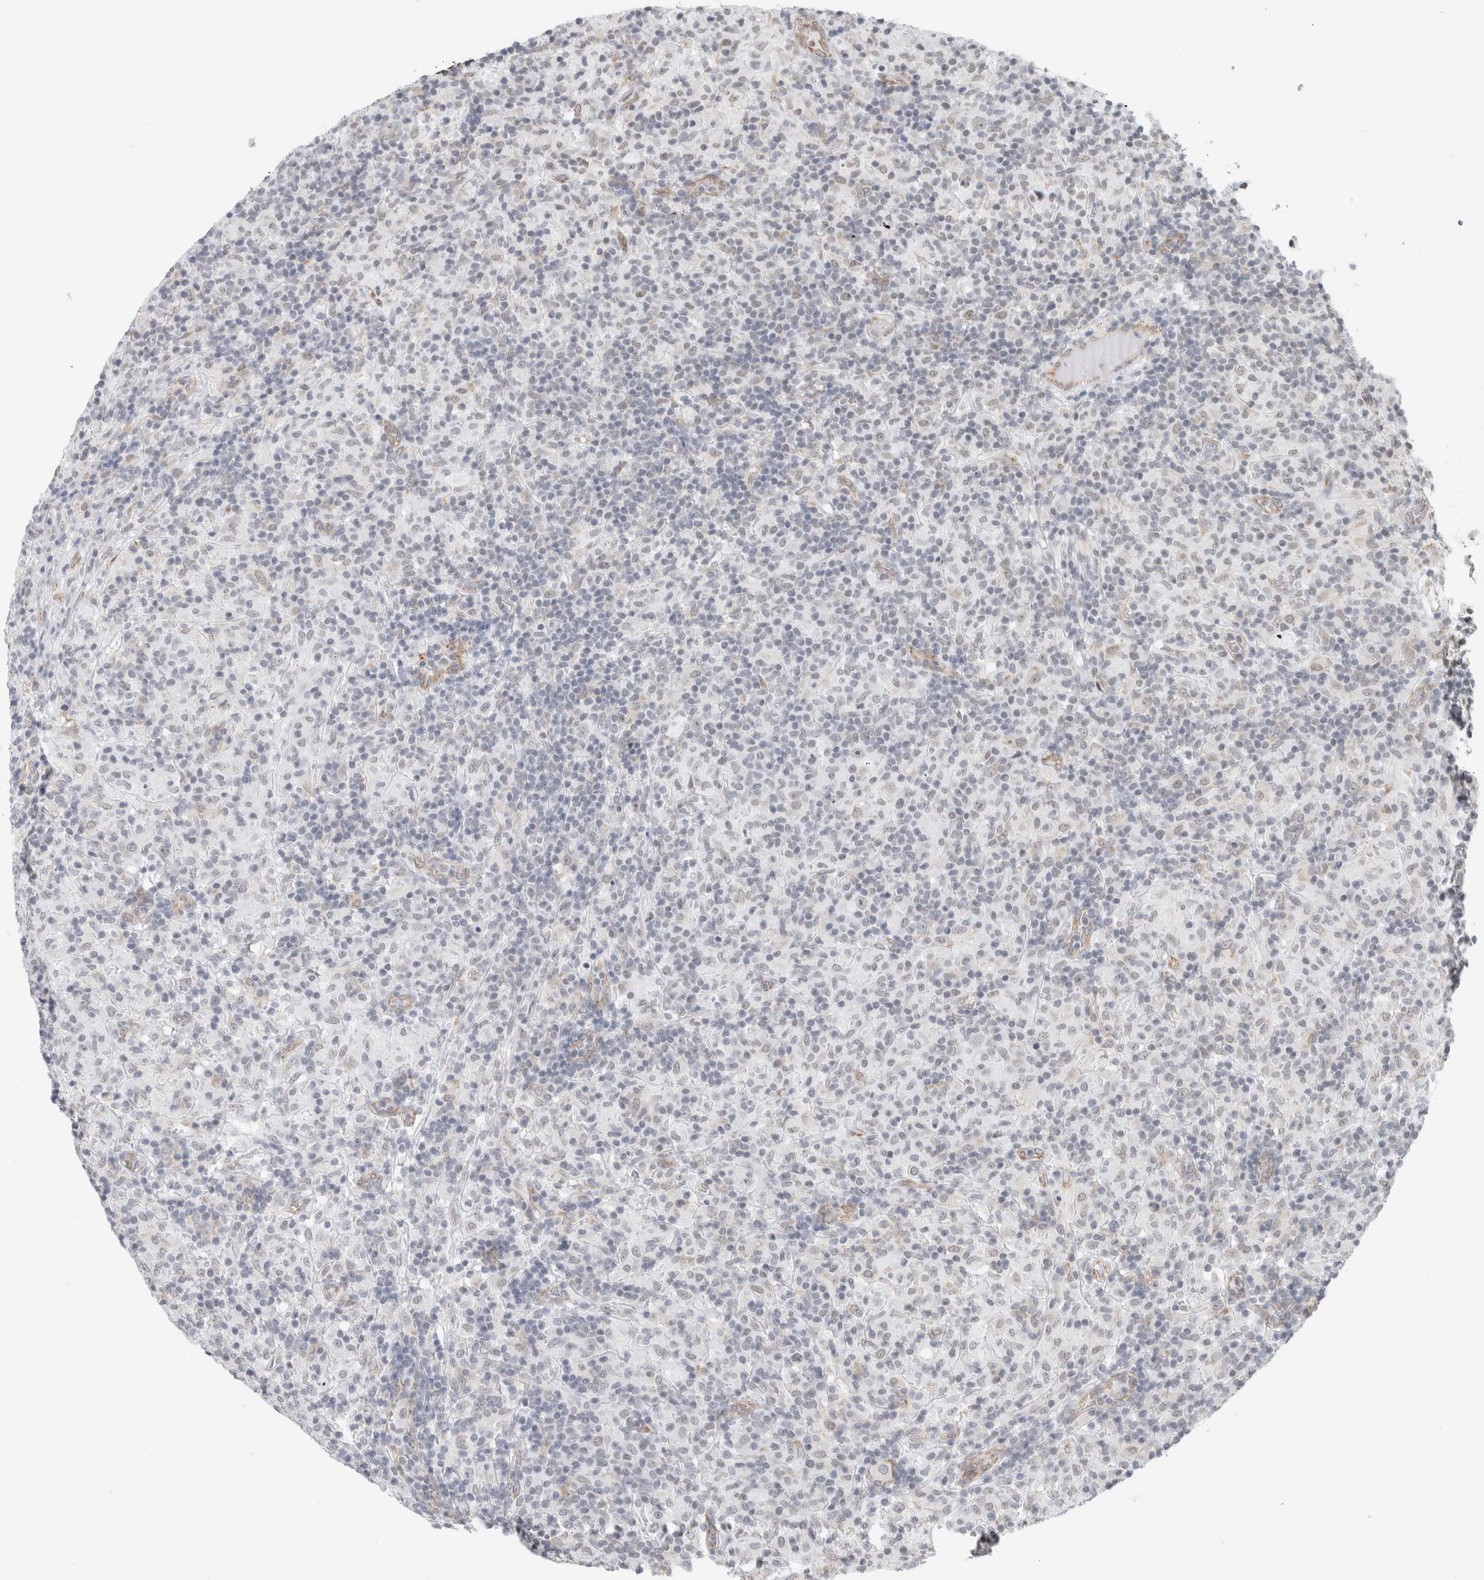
{"staining": {"intensity": "negative", "quantity": "none", "location": "none"}, "tissue": "lymphoma", "cell_type": "Tumor cells", "image_type": "cancer", "snomed": [{"axis": "morphology", "description": "Hodgkin's disease, NOS"}, {"axis": "topography", "description": "Lymph node"}], "caption": "Tumor cells are negative for protein expression in human lymphoma. (Brightfield microscopy of DAB immunohistochemistry at high magnification).", "gene": "RBMX2", "patient": {"sex": "male", "age": 70}}